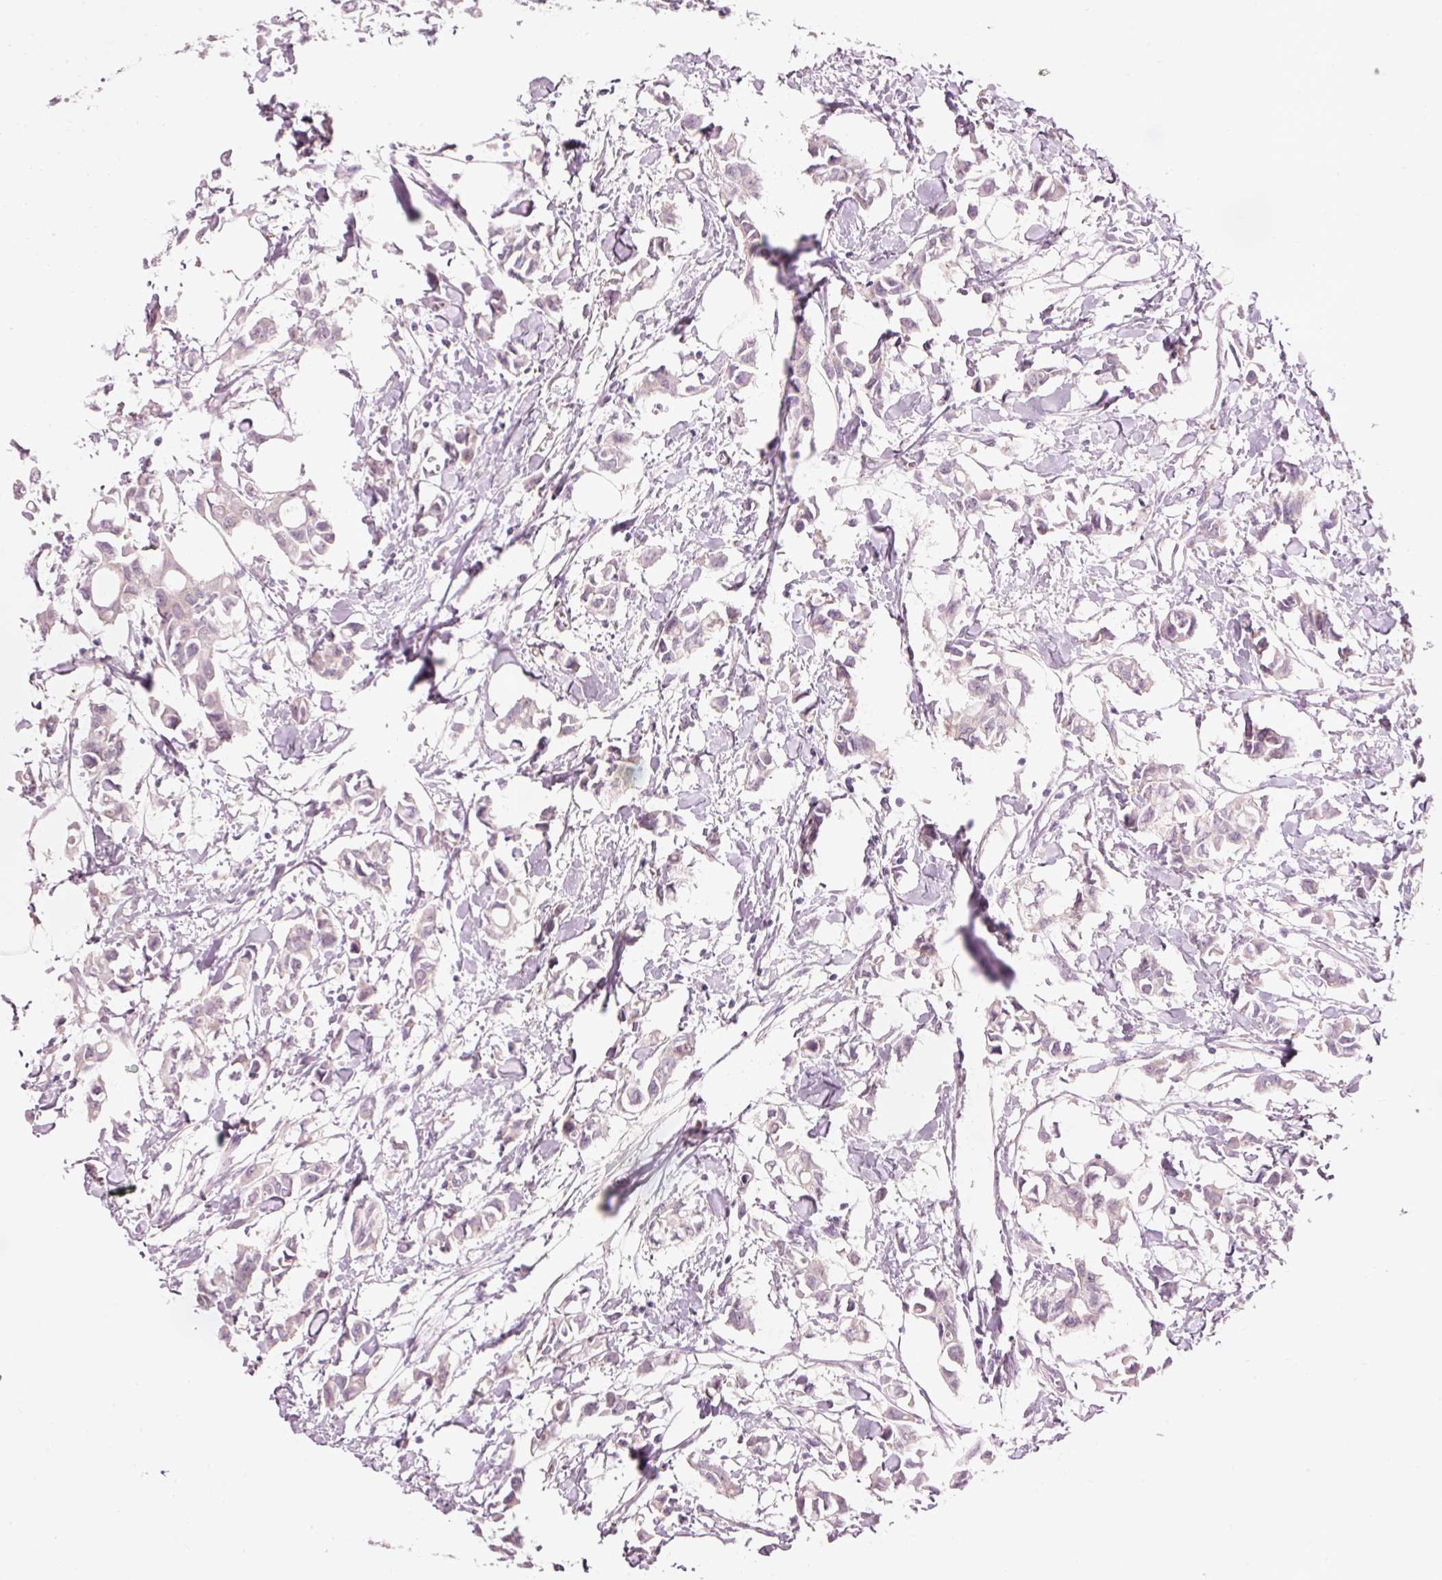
{"staining": {"intensity": "negative", "quantity": "none", "location": "none"}, "tissue": "breast cancer", "cell_type": "Tumor cells", "image_type": "cancer", "snomed": [{"axis": "morphology", "description": "Duct carcinoma"}, {"axis": "topography", "description": "Breast"}], "caption": "An immunohistochemistry image of breast cancer is shown. There is no staining in tumor cells of breast cancer.", "gene": "DHRS11", "patient": {"sex": "female", "age": 41}}